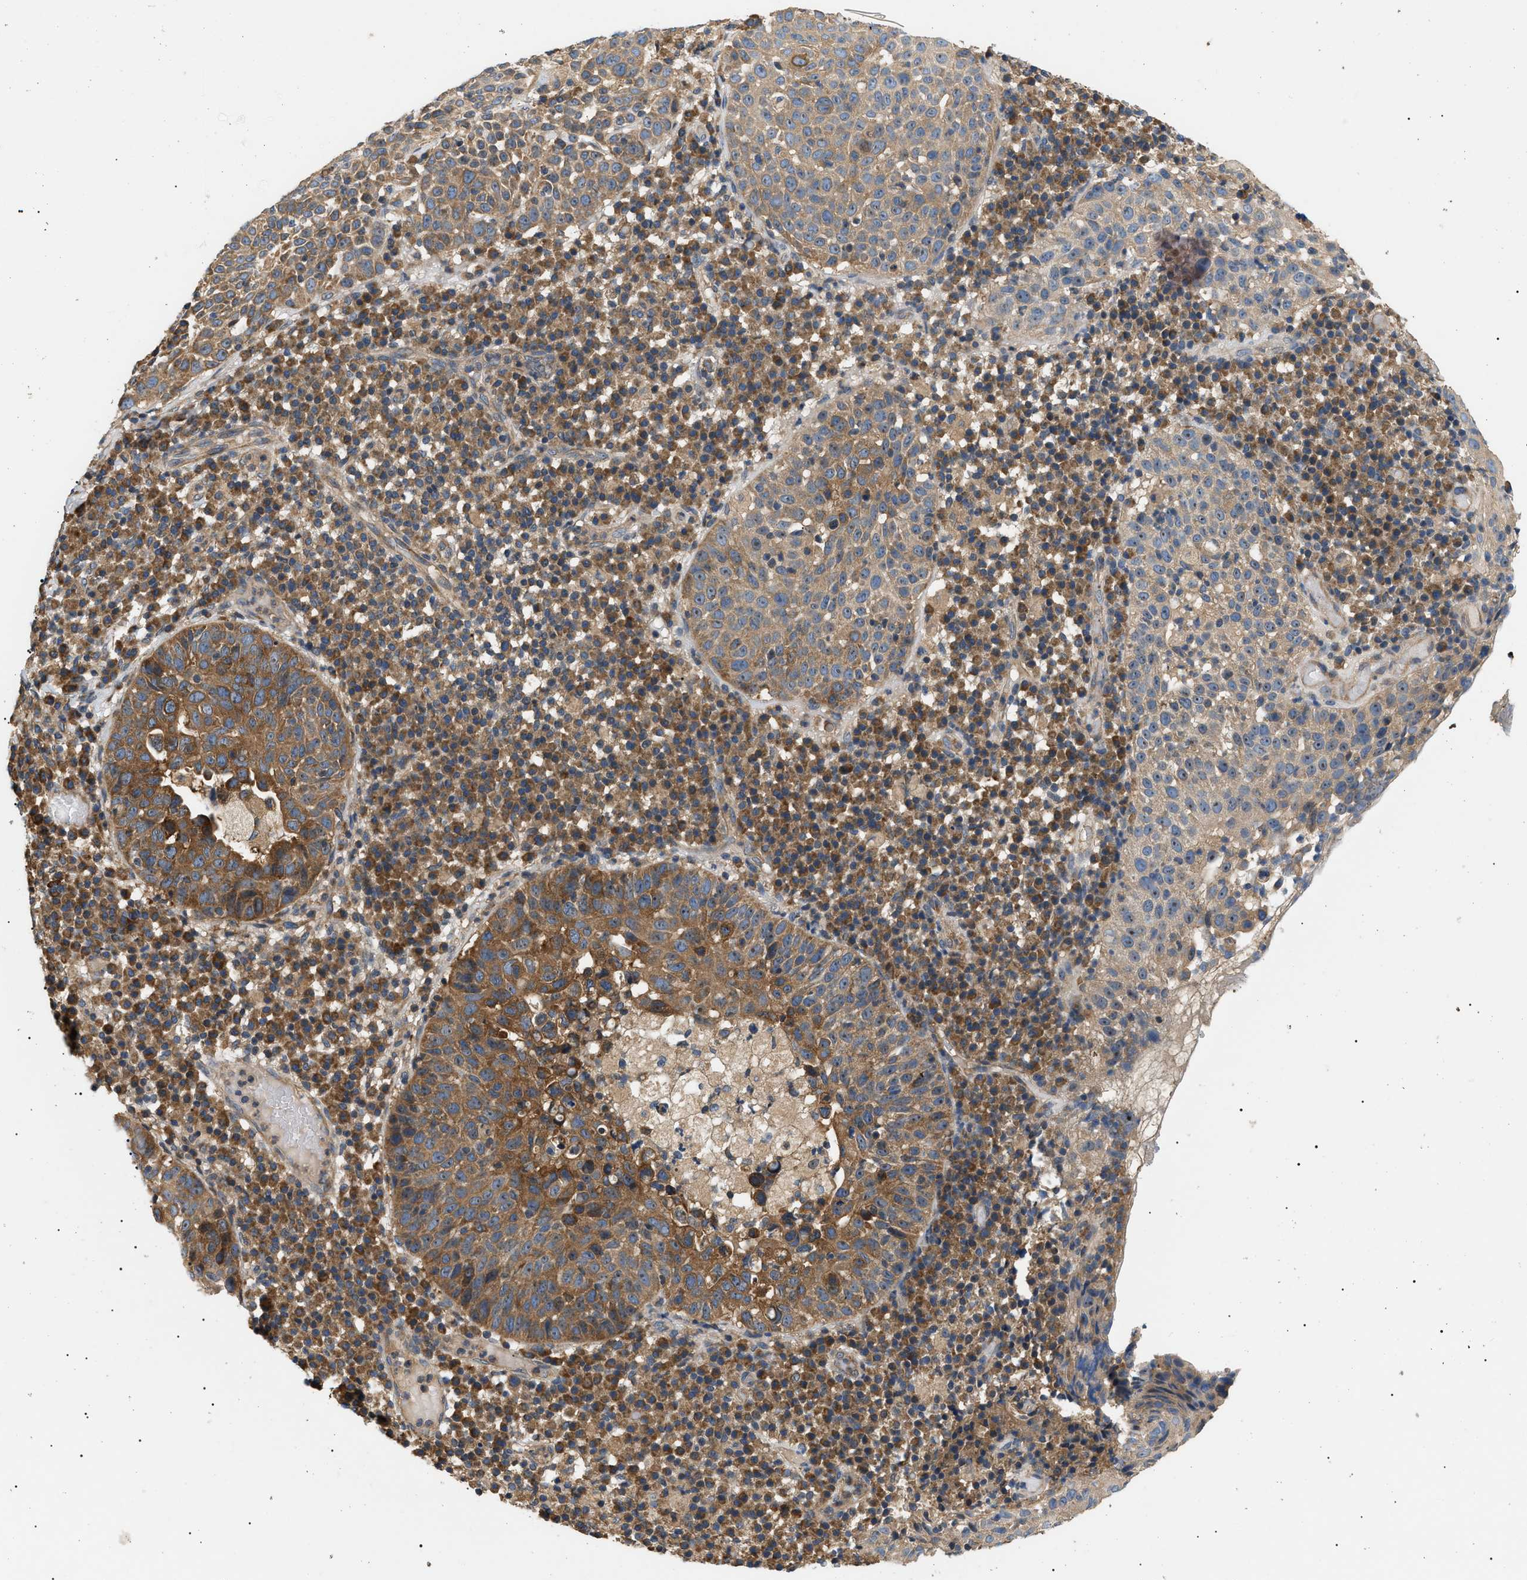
{"staining": {"intensity": "moderate", "quantity": ">75%", "location": "cytoplasmic/membranous"}, "tissue": "skin cancer", "cell_type": "Tumor cells", "image_type": "cancer", "snomed": [{"axis": "morphology", "description": "Squamous cell carcinoma in situ, NOS"}, {"axis": "morphology", "description": "Squamous cell carcinoma, NOS"}, {"axis": "topography", "description": "Skin"}], "caption": "This image exhibits skin squamous cell carcinoma stained with immunohistochemistry to label a protein in brown. The cytoplasmic/membranous of tumor cells show moderate positivity for the protein. Nuclei are counter-stained blue.", "gene": "PPM1B", "patient": {"sex": "male", "age": 93}}